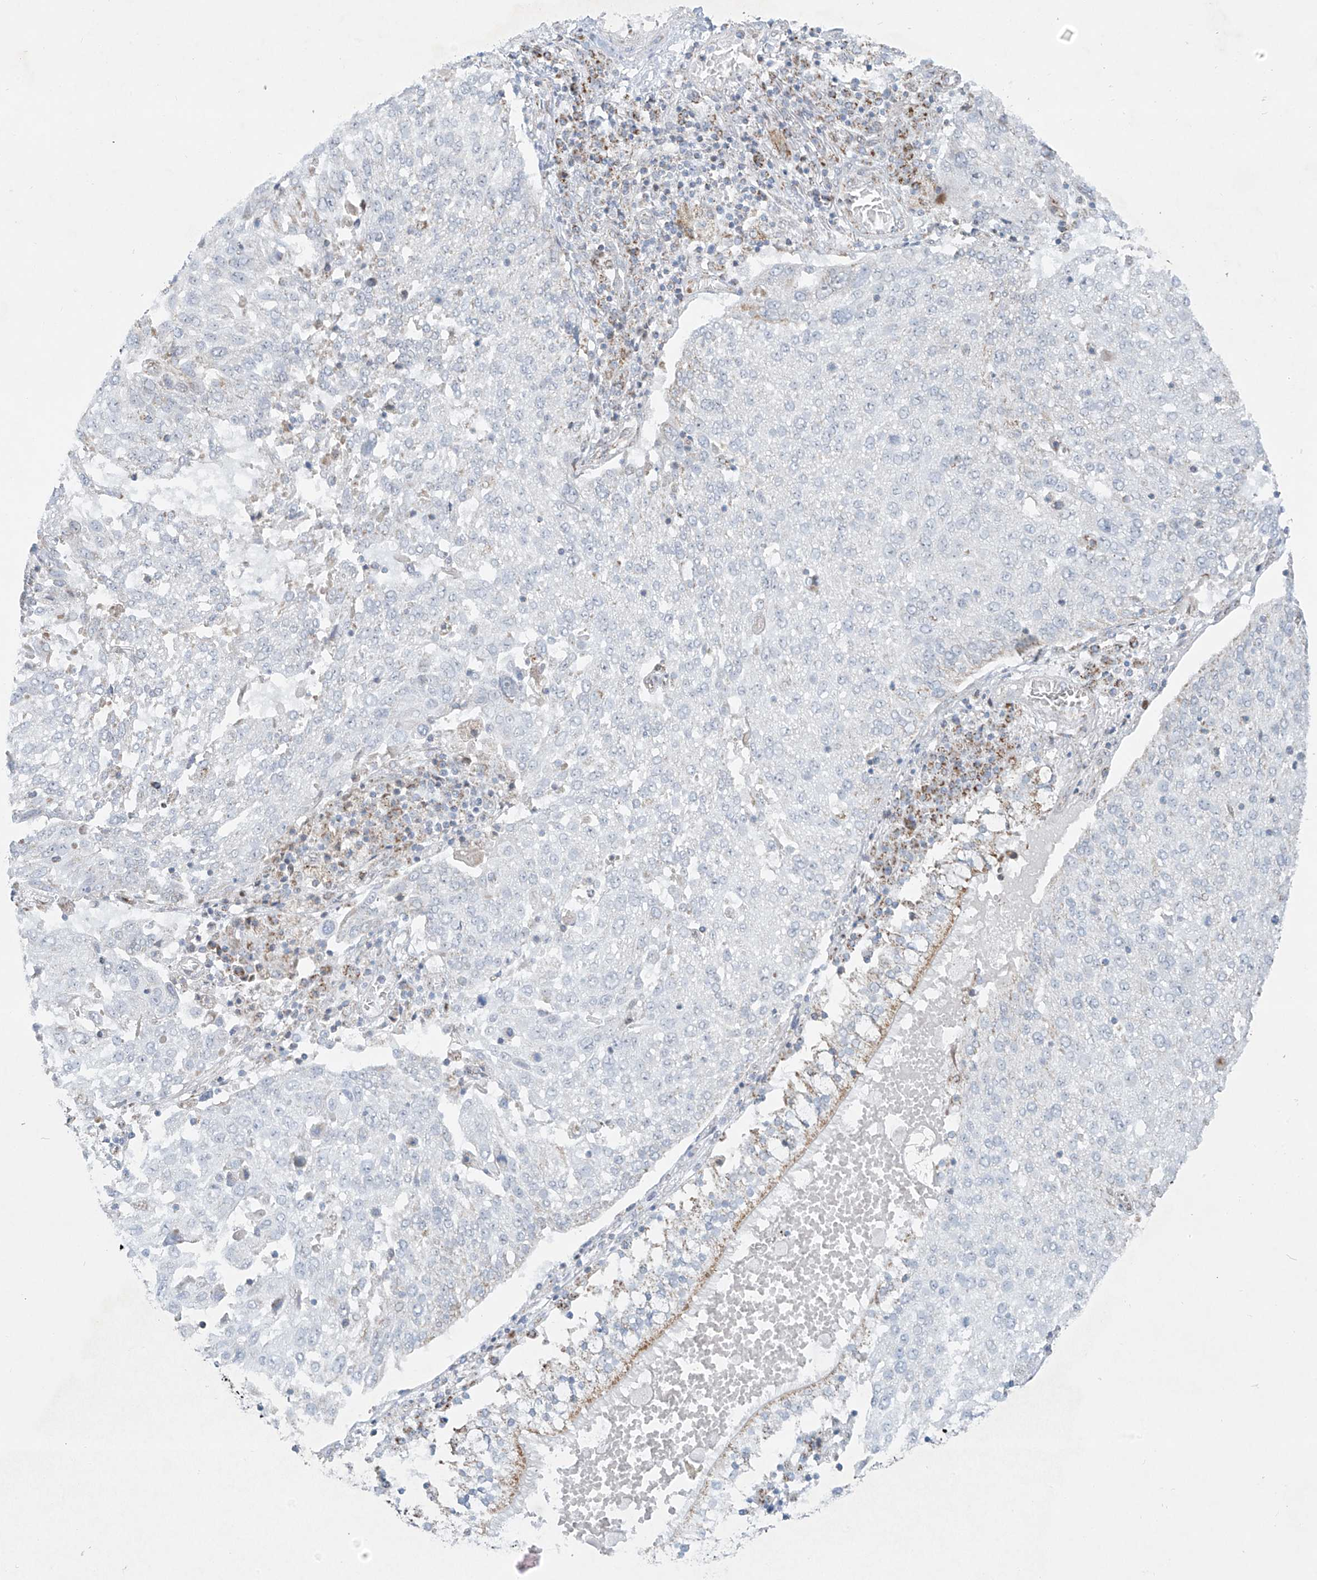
{"staining": {"intensity": "negative", "quantity": "none", "location": "none"}, "tissue": "lung cancer", "cell_type": "Tumor cells", "image_type": "cancer", "snomed": [{"axis": "morphology", "description": "Squamous cell carcinoma, NOS"}, {"axis": "topography", "description": "Lung"}], "caption": "Immunohistochemical staining of lung cancer (squamous cell carcinoma) shows no significant staining in tumor cells.", "gene": "SMDT1", "patient": {"sex": "male", "age": 65}}